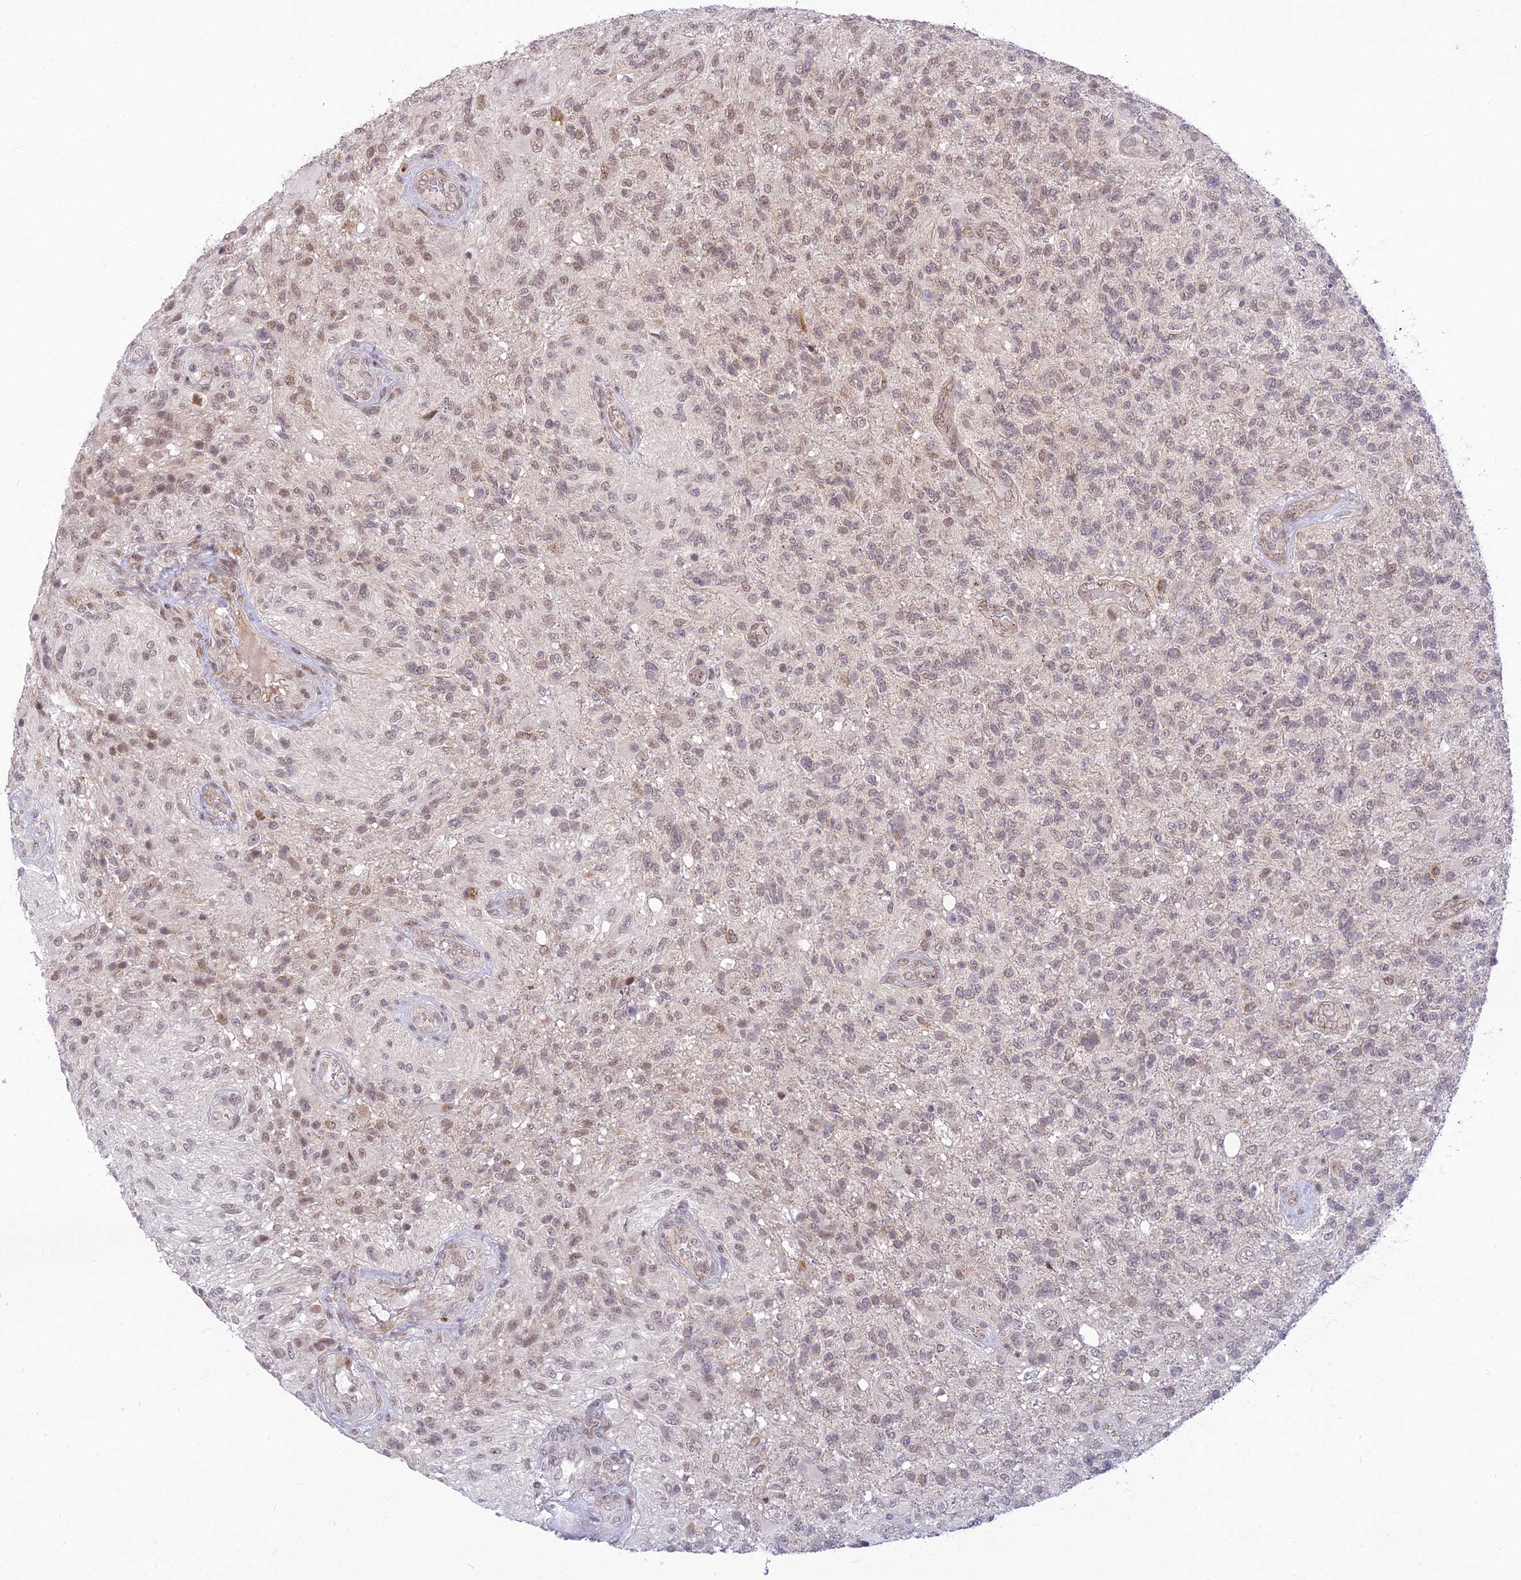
{"staining": {"intensity": "weak", "quantity": "25%-75%", "location": "nuclear"}, "tissue": "glioma", "cell_type": "Tumor cells", "image_type": "cancer", "snomed": [{"axis": "morphology", "description": "Glioma, malignant, High grade"}, {"axis": "topography", "description": "Brain"}], "caption": "Immunohistochemical staining of human malignant glioma (high-grade) reveals weak nuclear protein positivity in approximately 25%-75% of tumor cells. The staining was performed using DAB (3,3'-diaminobenzidine), with brown indicating positive protein expression. Nuclei are stained blue with hematoxylin.", "gene": "MICOS13", "patient": {"sex": "male", "age": 56}}